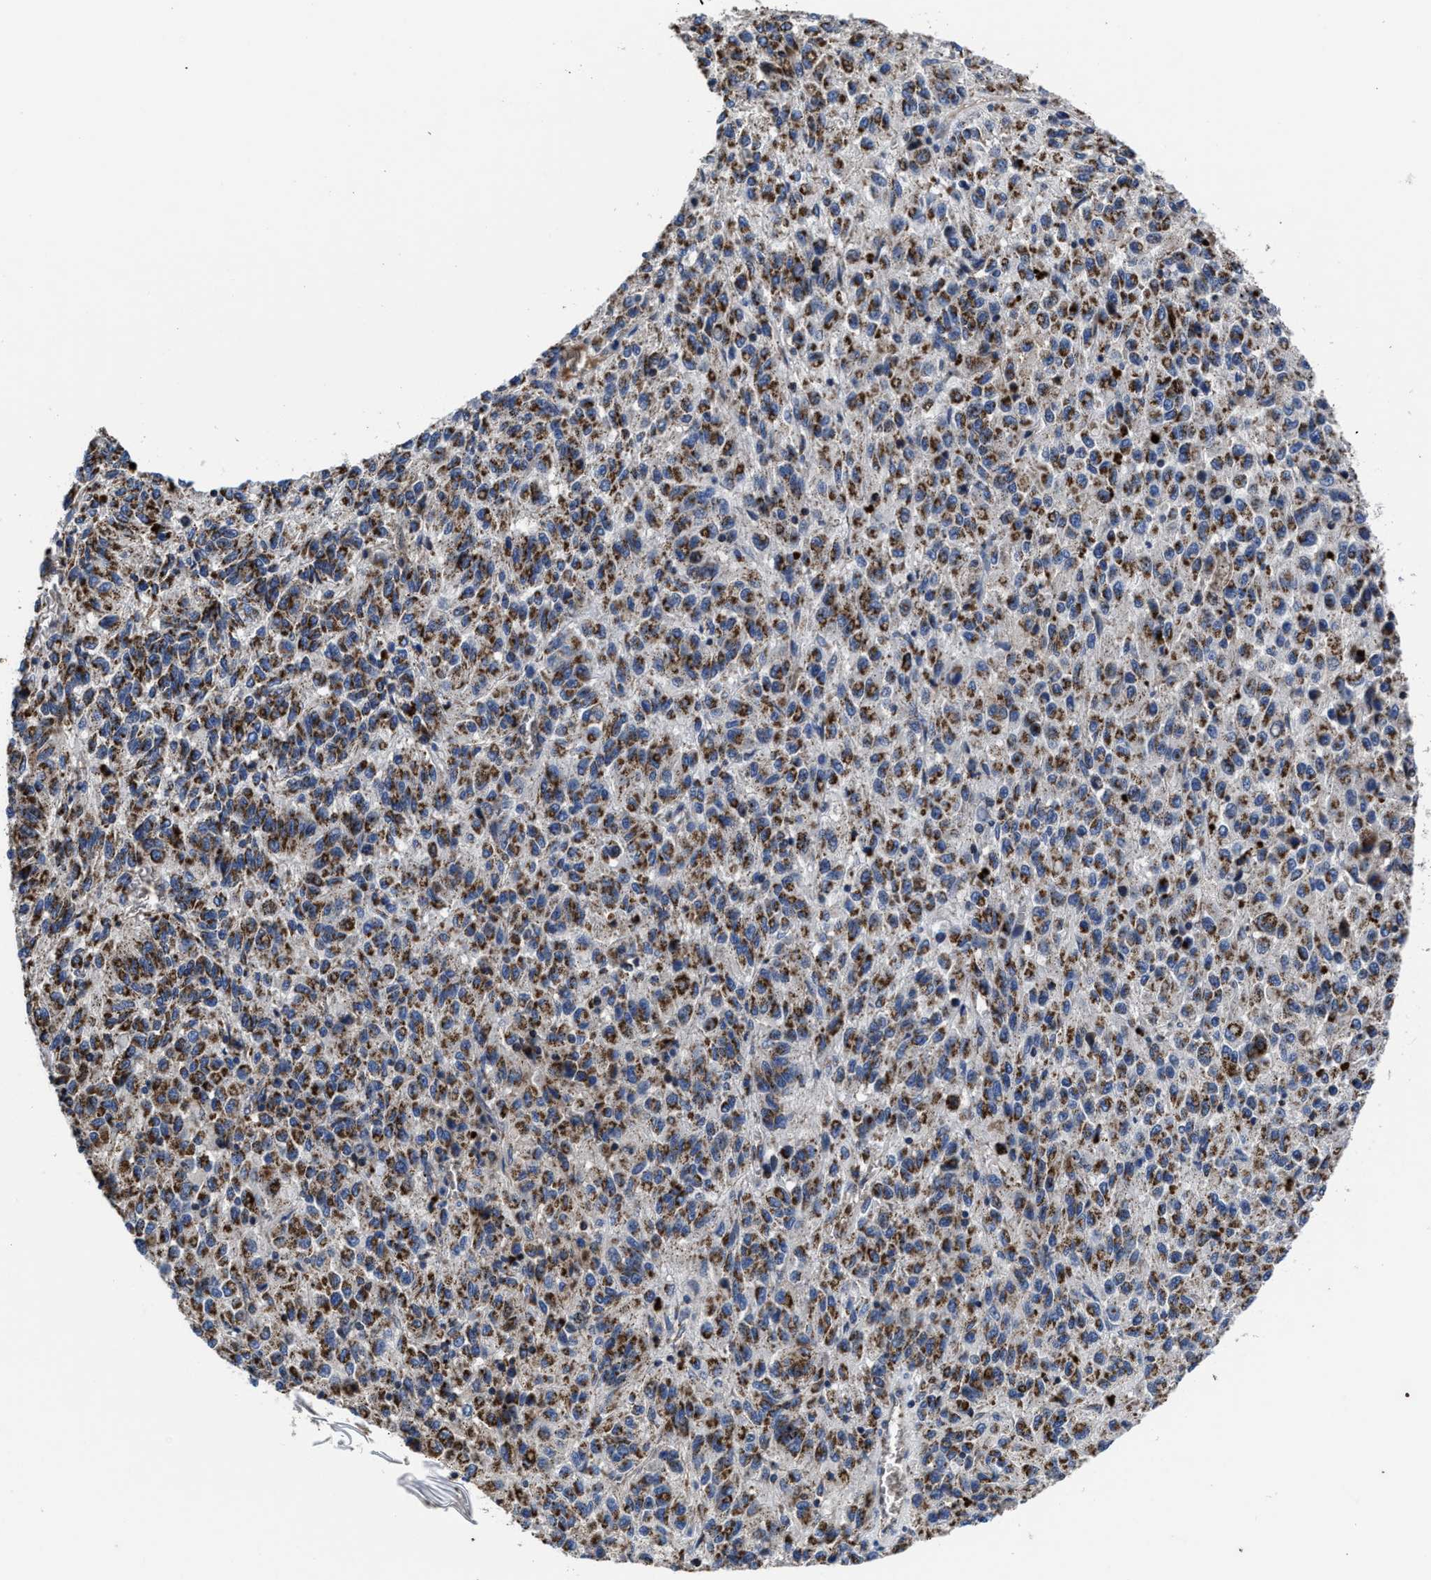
{"staining": {"intensity": "strong", "quantity": ">75%", "location": "cytoplasmic/membranous"}, "tissue": "melanoma", "cell_type": "Tumor cells", "image_type": "cancer", "snomed": [{"axis": "morphology", "description": "Malignant melanoma, Metastatic site"}, {"axis": "topography", "description": "Lung"}], "caption": "Tumor cells reveal high levels of strong cytoplasmic/membranous staining in approximately >75% of cells in human malignant melanoma (metastatic site).", "gene": "CACNA1D", "patient": {"sex": "male", "age": 64}}